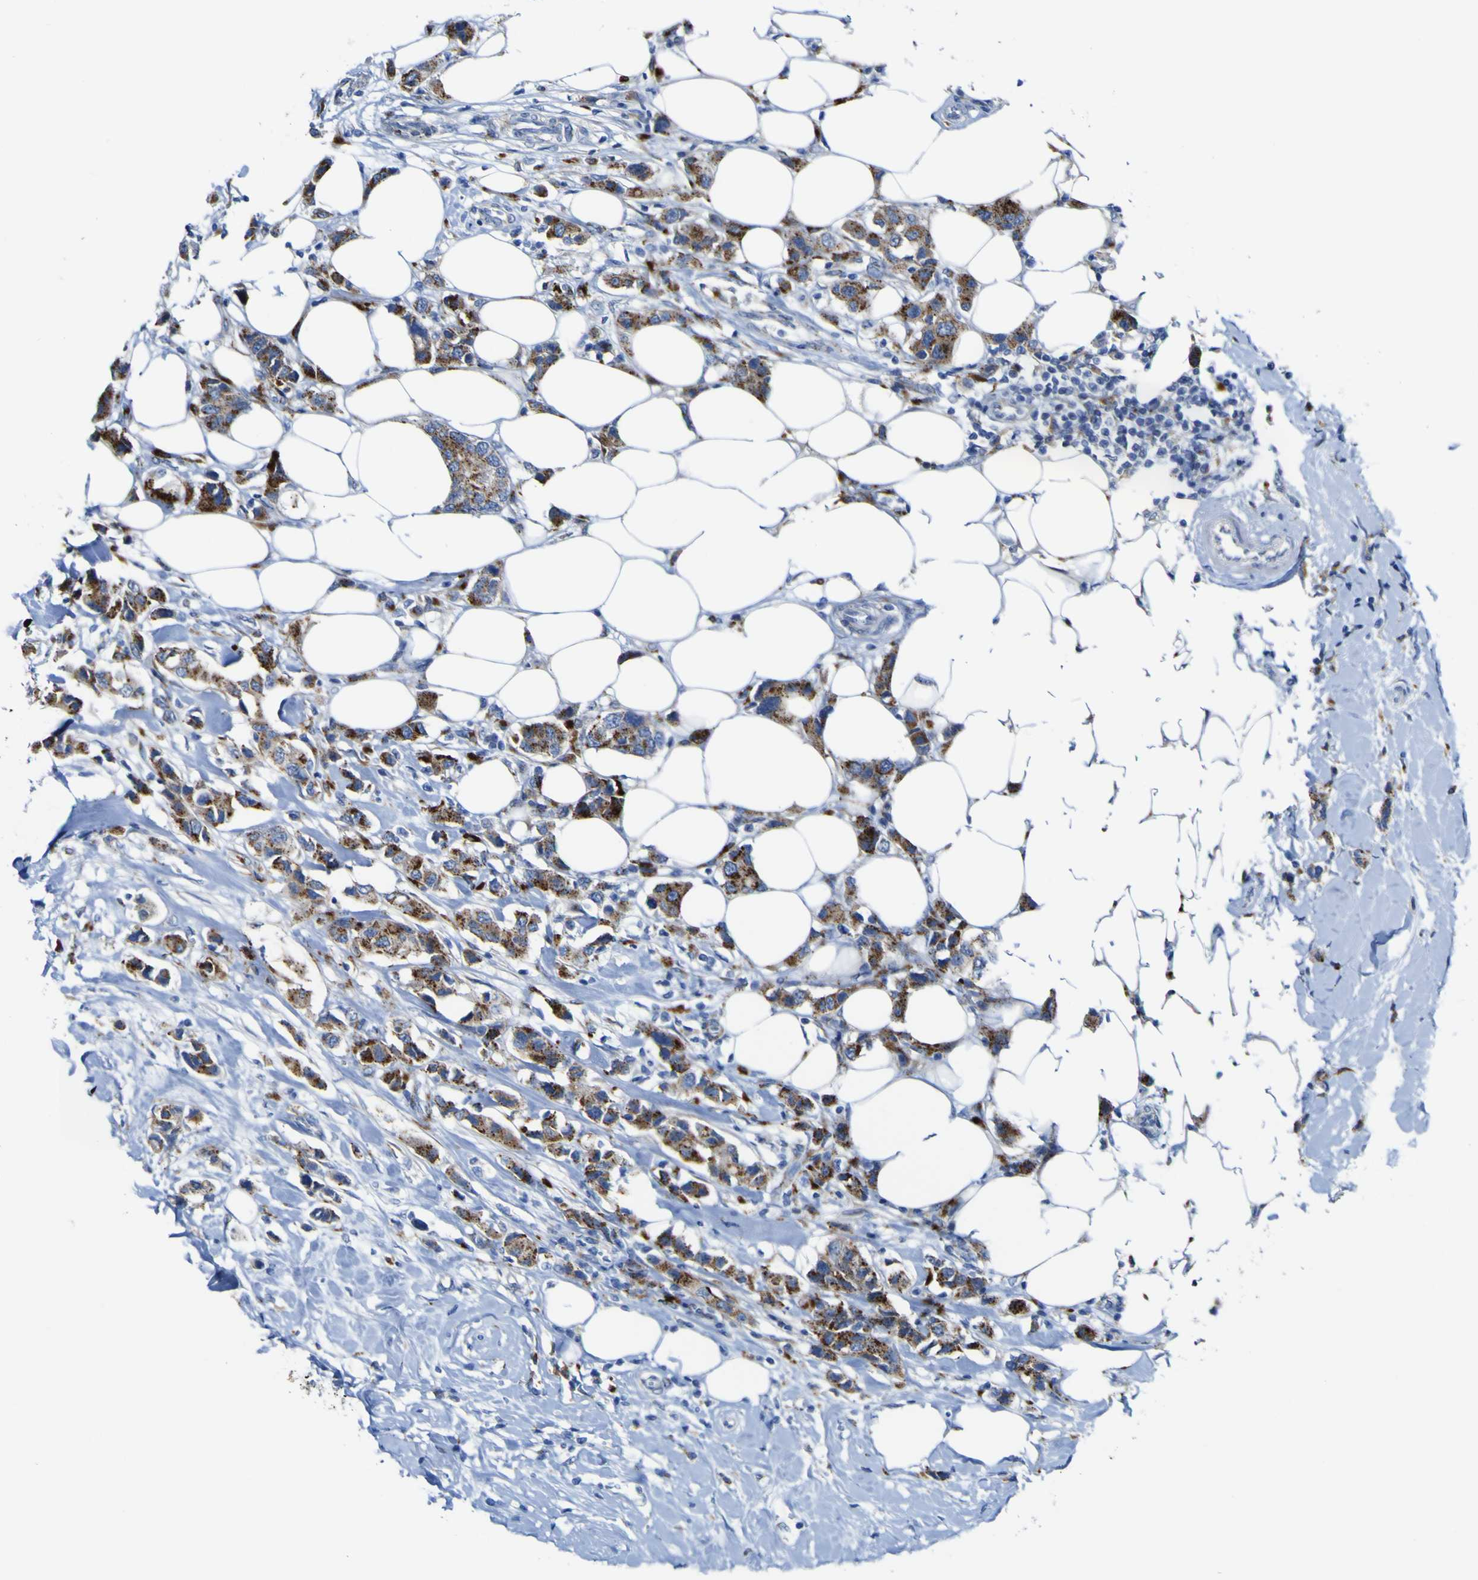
{"staining": {"intensity": "moderate", "quantity": ">75%", "location": "cytoplasmic/membranous"}, "tissue": "breast cancer", "cell_type": "Tumor cells", "image_type": "cancer", "snomed": [{"axis": "morphology", "description": "Normal tissue, NOS"}, {"axis": "morphology", "description": "Duct carcinoma"}, {"axis": "topography", "description": "Breast"}], "caption": "Tumor cells exhibit moderate cytoplasmic/membranous staining in approximately >75% of cells in breast cancer. Ihc stains the protein in brown and the nuclei are stained blue.", "gene": "PTPRF", "patient": {"sex": "female", "age": 50}}